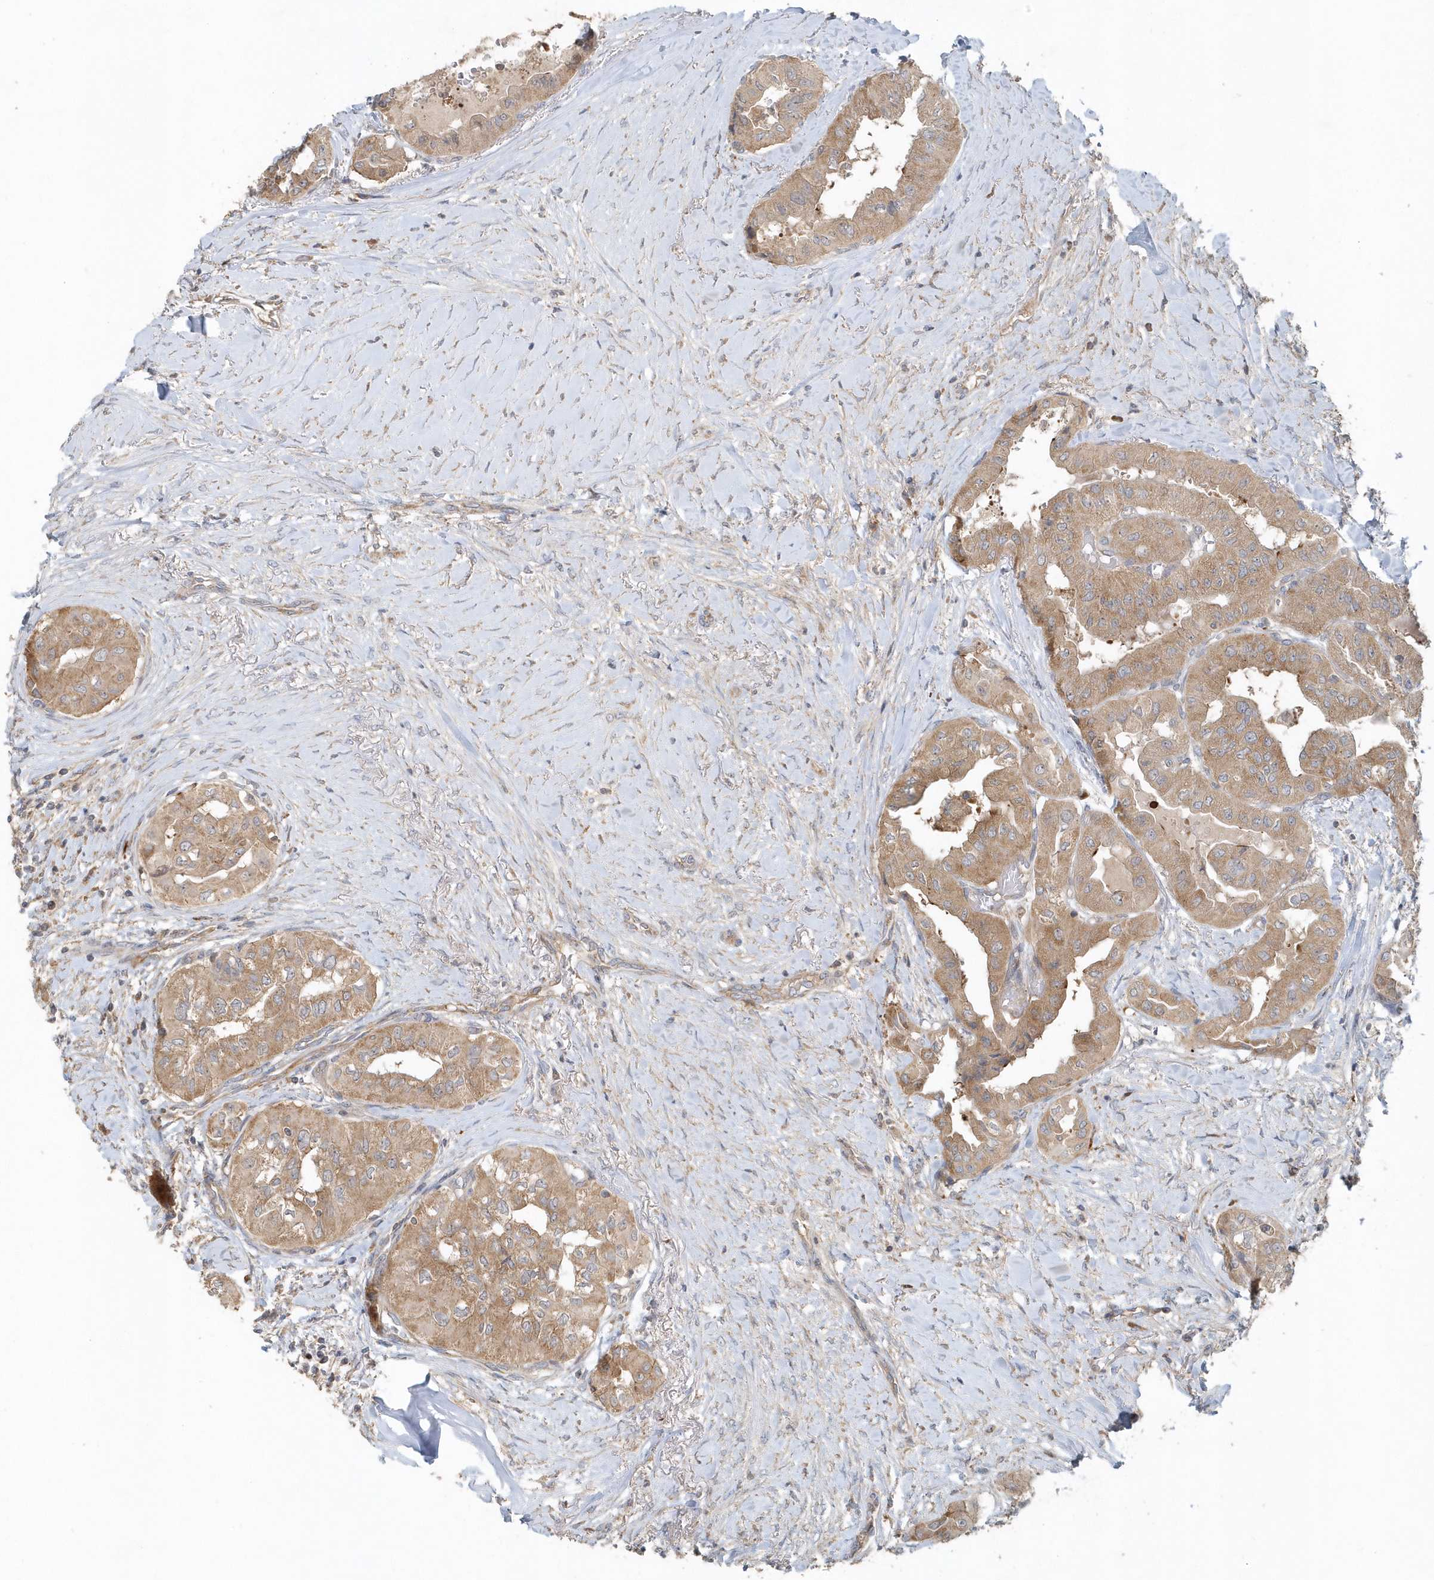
{"staining": {"intensity": "moderate", "quantity": ">75%", "location": "cytoplasmic/membranous"}, "tissue": "thyroid cancer", "cell_type": "Tumor cells", "image_type": "cancer", "snomed": [{"axis": "morphology", "description": "Papillary adenocarcinoma, NOS"}, {"axis": "topography", "description": "Thyroid gland"}], "caption": "A medium amount of moderate cytoplasmic/membranous staining is present in approximately >75% of tumor cells in thyroid papillary adenocarcinoma tissue. Nuclei are stained in blue.", "gene": "MMUT", "patient": {"sex": "female", "age": 59}}